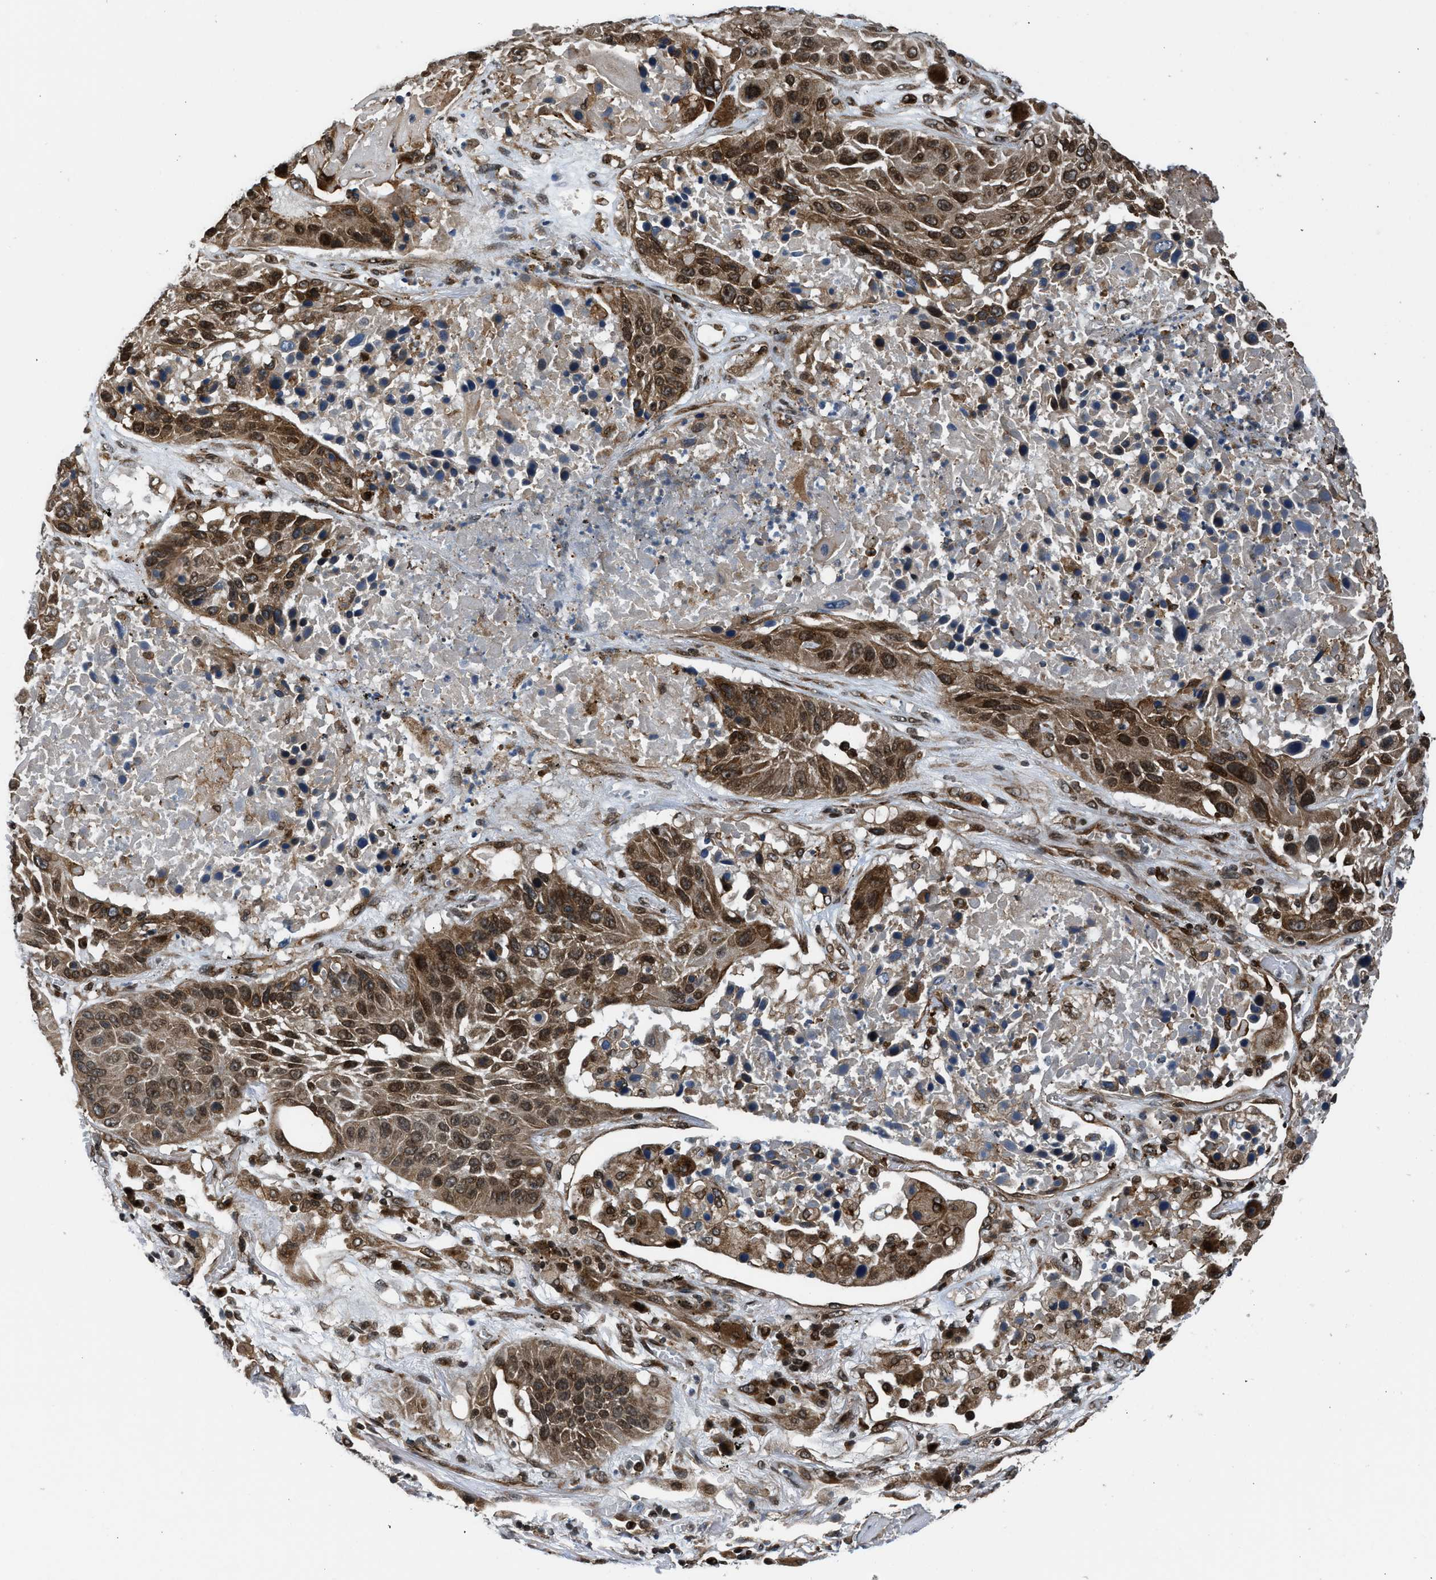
{"staining": {"intensity": "moderate", "quantity": ">75%", "location": "cytoplasmic/membranous,nuclear"}, "tissue": "lung cancer", "cell_type": "Tumor cells", "image_type": "cancer", "snomed": [{"axis": "morphology", "description": "Squamous cell carcinoma, NOS"}, {"axis": "topography", "description": "Lung"}], "caption": "The immunohistochemical stain highlights moderate cytoplasmic/membranous and nuclear positivity in tumor cells of lung squamous cell carcinoma tissue.", "gene": "RETREG3", "patient": {"sex": "male", "age": 57}}